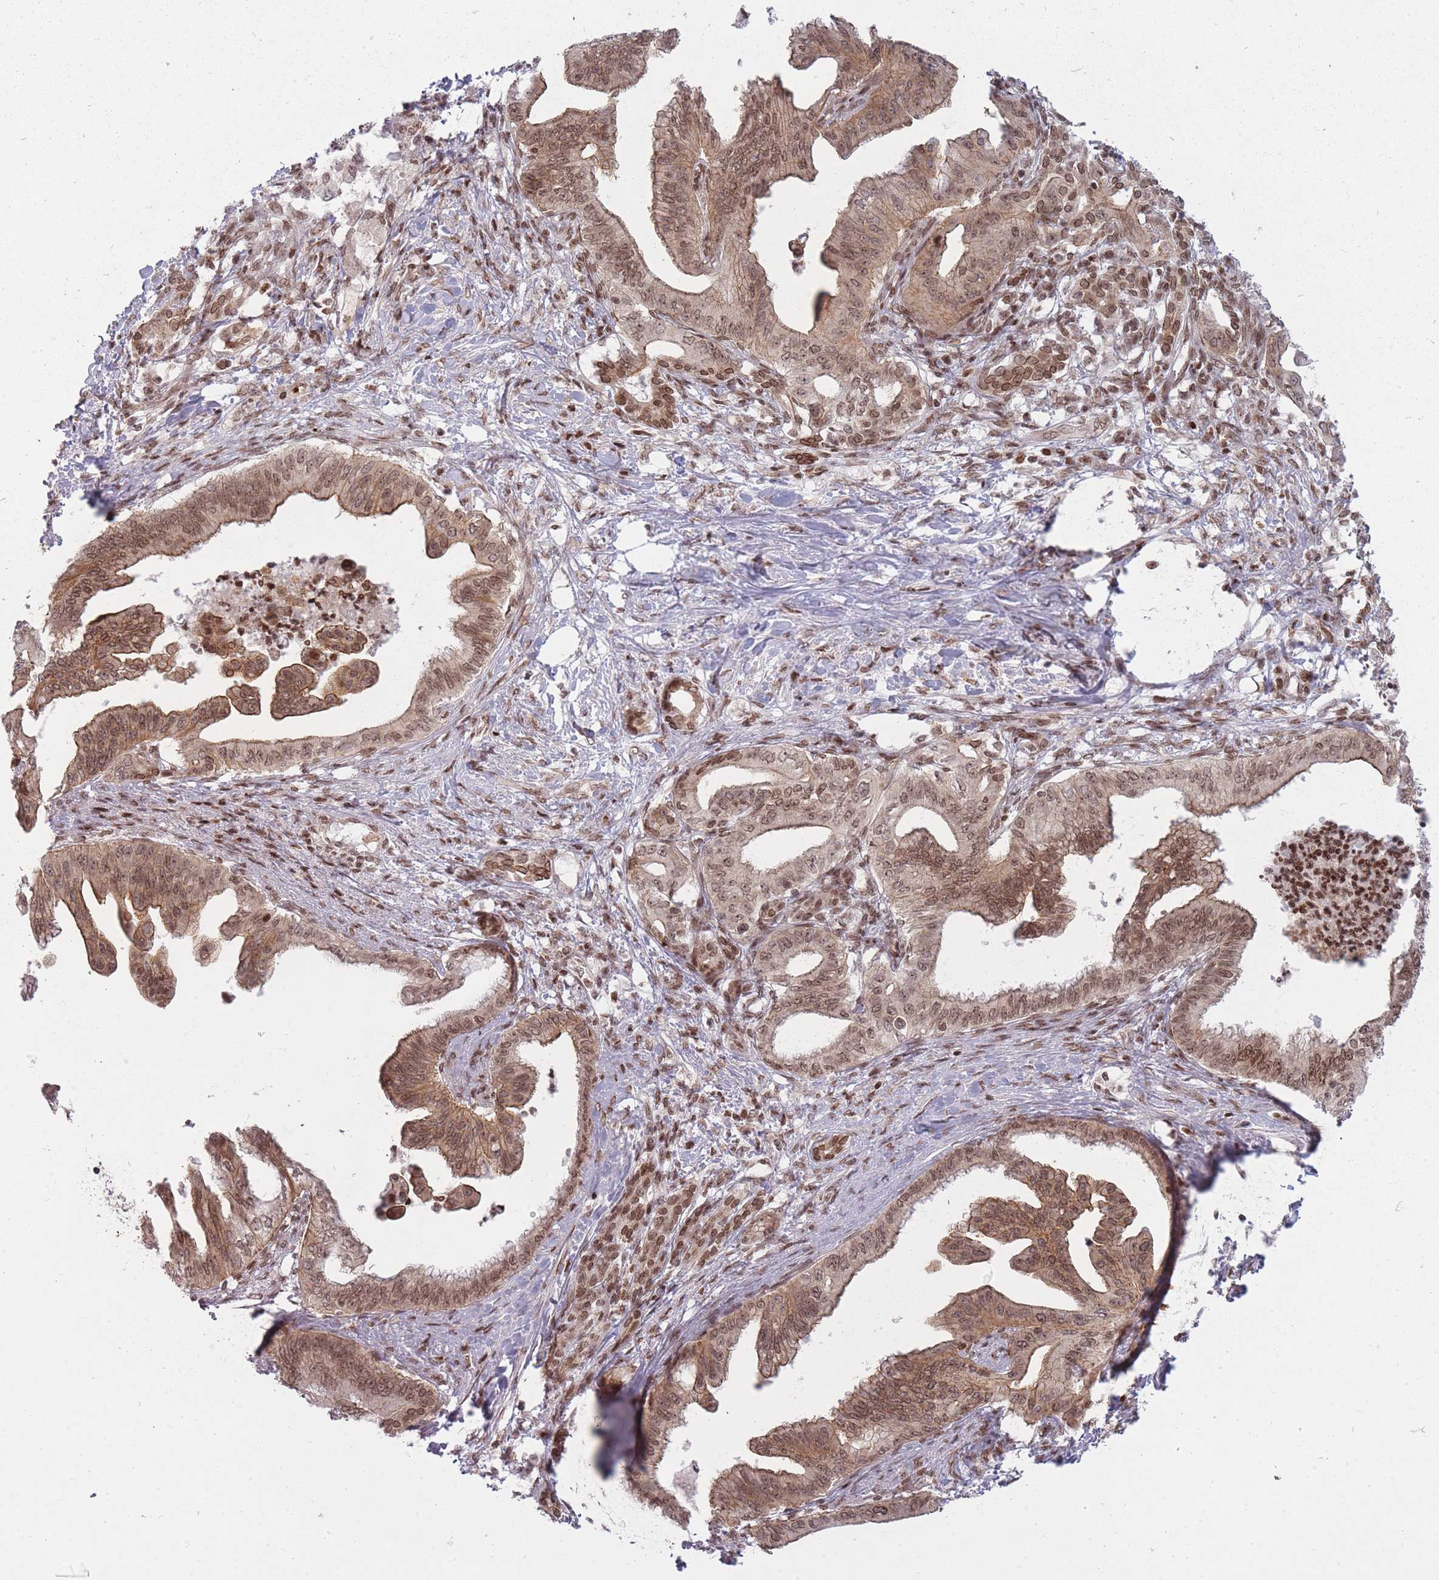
{"staining": {"intensity": "moderate", "quantity": ">75%", "location": "cytoplasmic/membranous,nuclear"}, "tissue": "pancreatic cancer", "cell_type": "Tumor cells", "image_type": "cancer", "snomed": [{"axis": "morphology", "description": "Adenocarcinoma, NOS"}, {"axis": "topography", "description": "Pancreas"}], "caption": "Protein analysis of pancreatic cancer tissue shows moderate cytoplasmic/membranous and nuclear expression in approximately >75% of tumor cells.", "gene": "TMC6", "patient": {"sex": "male", "age": 58}}